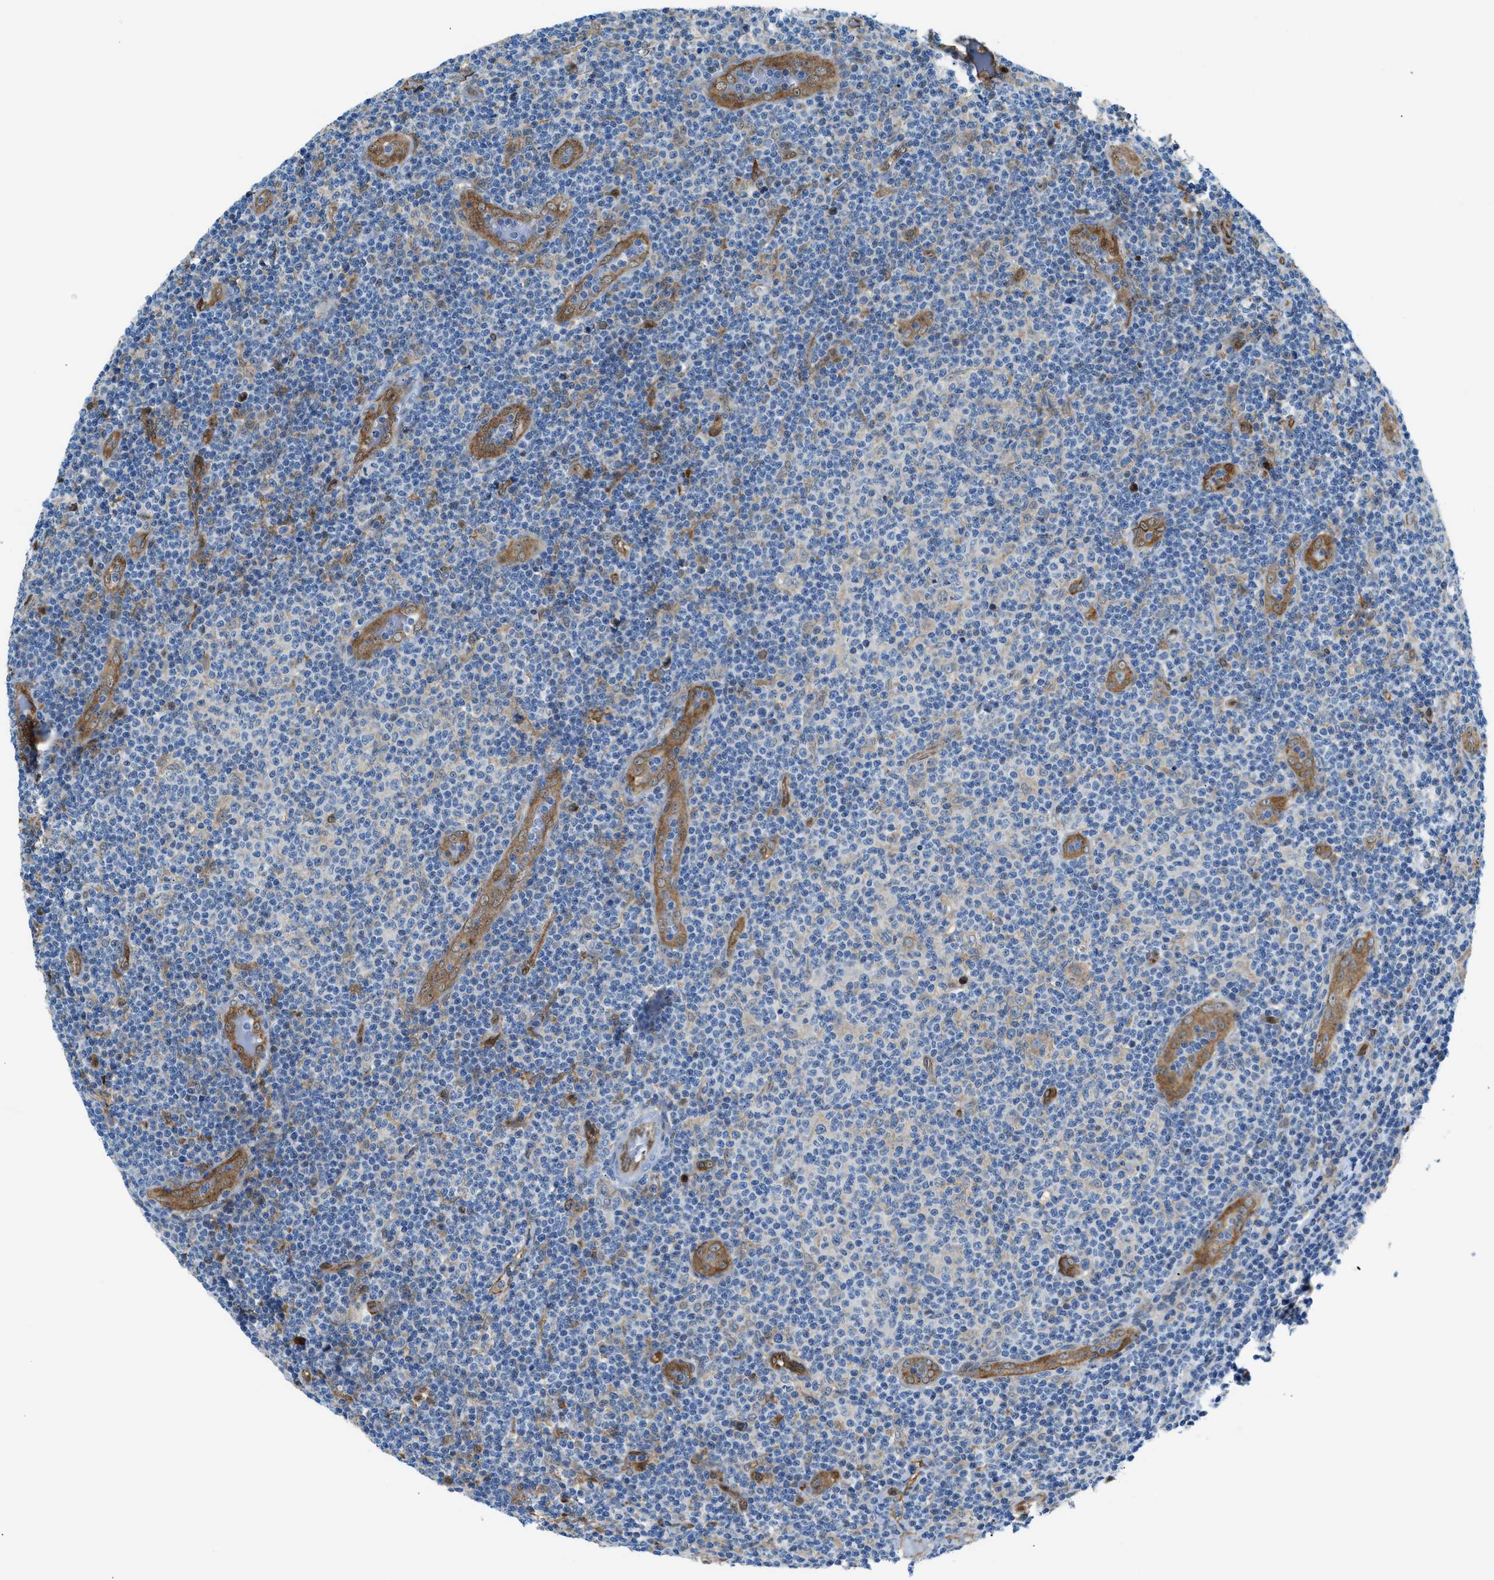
{"staining": {"intensity": "negative", "quantity": "none", "location": "none"}, "tissue": "lymphoma", "cell_type": "Tumor cells", "image_type": "cancer", "snomed": [{"axis": "morphology", "description": "Malignant lymphoma, non-Hodgkin's type, Low grade"}, {"axis": "topography", "description": "Lymph node"}], "caption": "Micrograph shows no significant protein staining in tumor cells of lymphoma.", "gene": "YWHAE", "patient": {"sex": "male", "age": 83}}